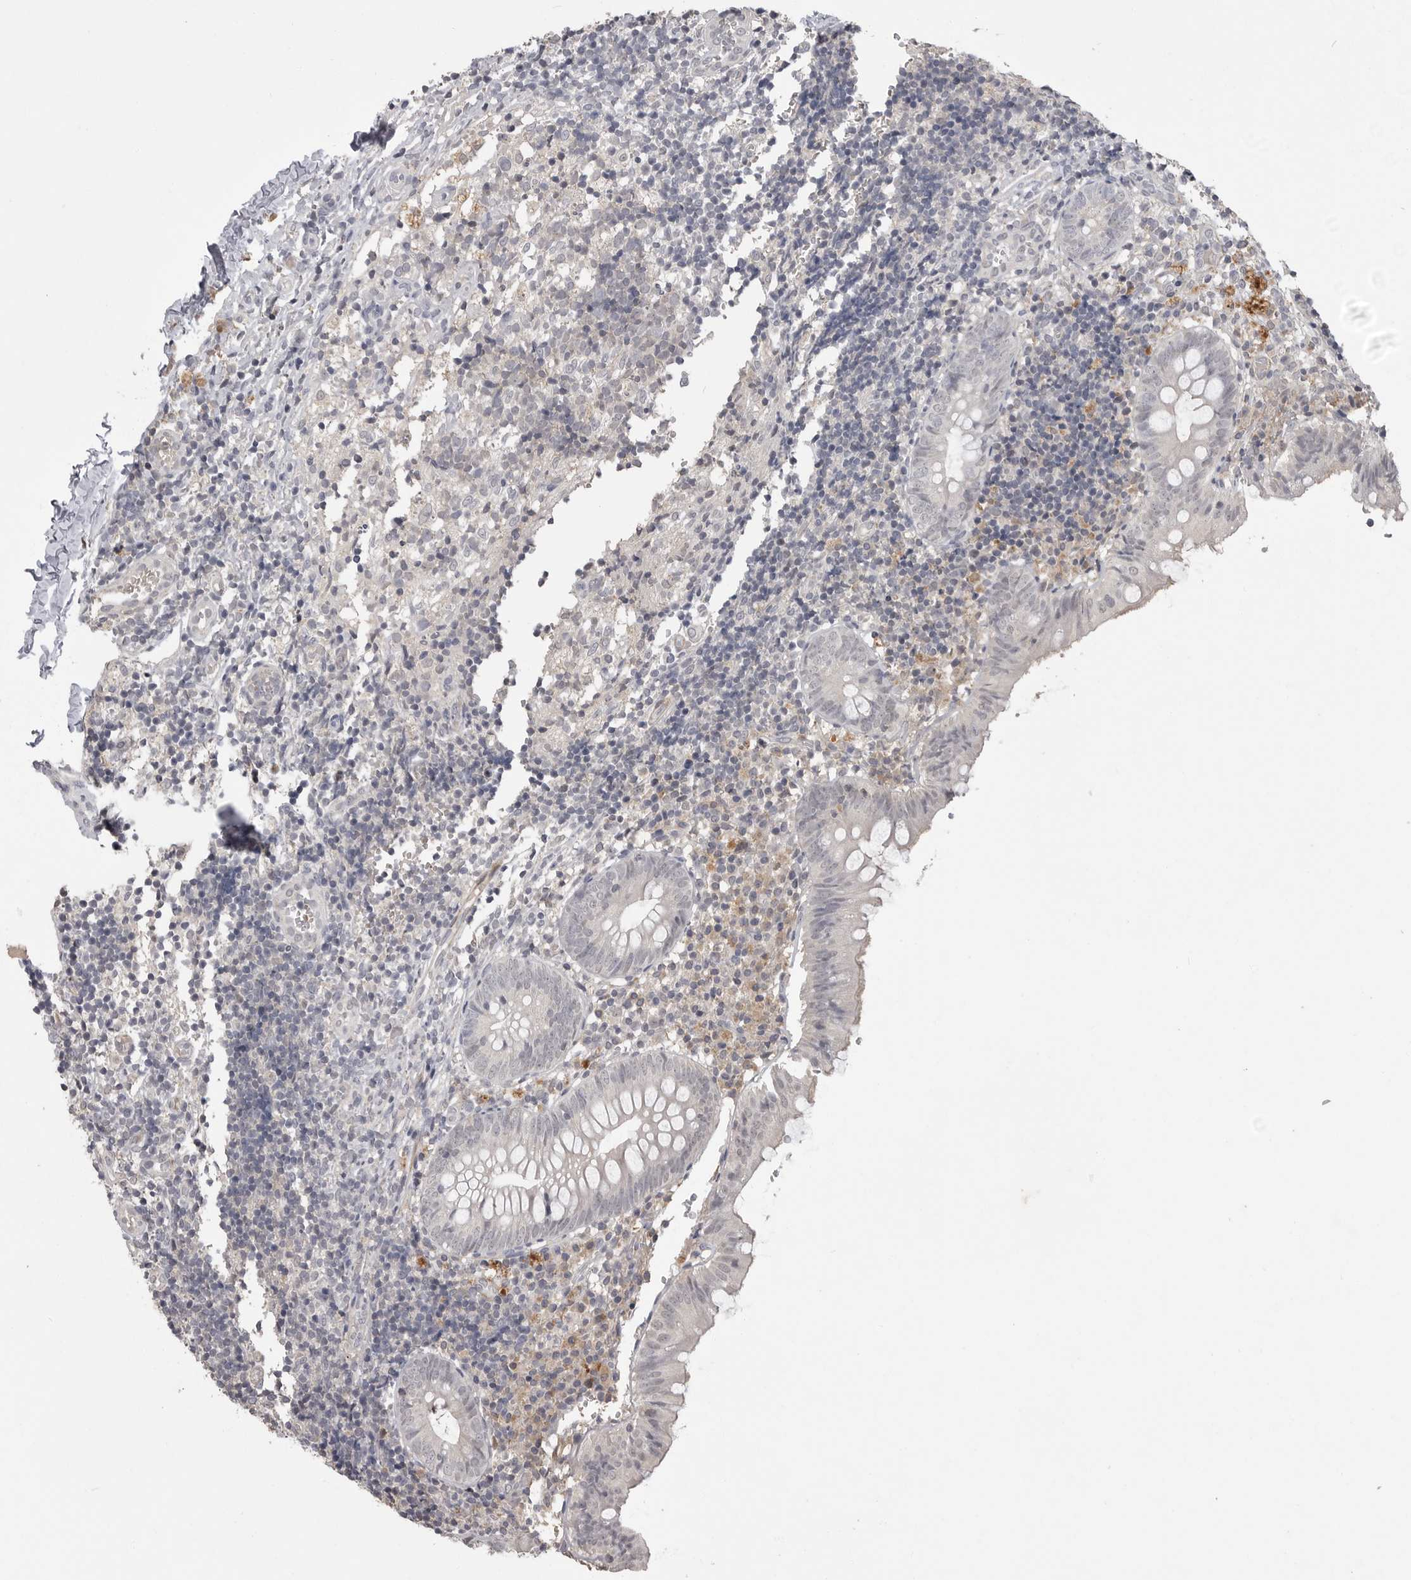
{"staining": {"intensity": "negative", "quantity": "none", "location": "none"}, "tissue": "appendix", "cell_type": "Glandular cells", "image_type": "normal", "snomed": [{"axis": "morphology", "description": "Normal tissue, NOS"}, {"axis": "topography", "description": "Appendix"}], "caption": "IHC image of normal appendix: human appendix stained with DAB (3,3'-diaminobenzidine) displays no significant protein expression in glandular cells. (Stains: DAB (3,3'-diaminobenzidine) immunohistochemistry with hematoxylin counter stain, Microscopy: brightfield microscopy at high magnification).", "gene": "PLEKHF1", "patient": {"sex": "male", "age": 8}}